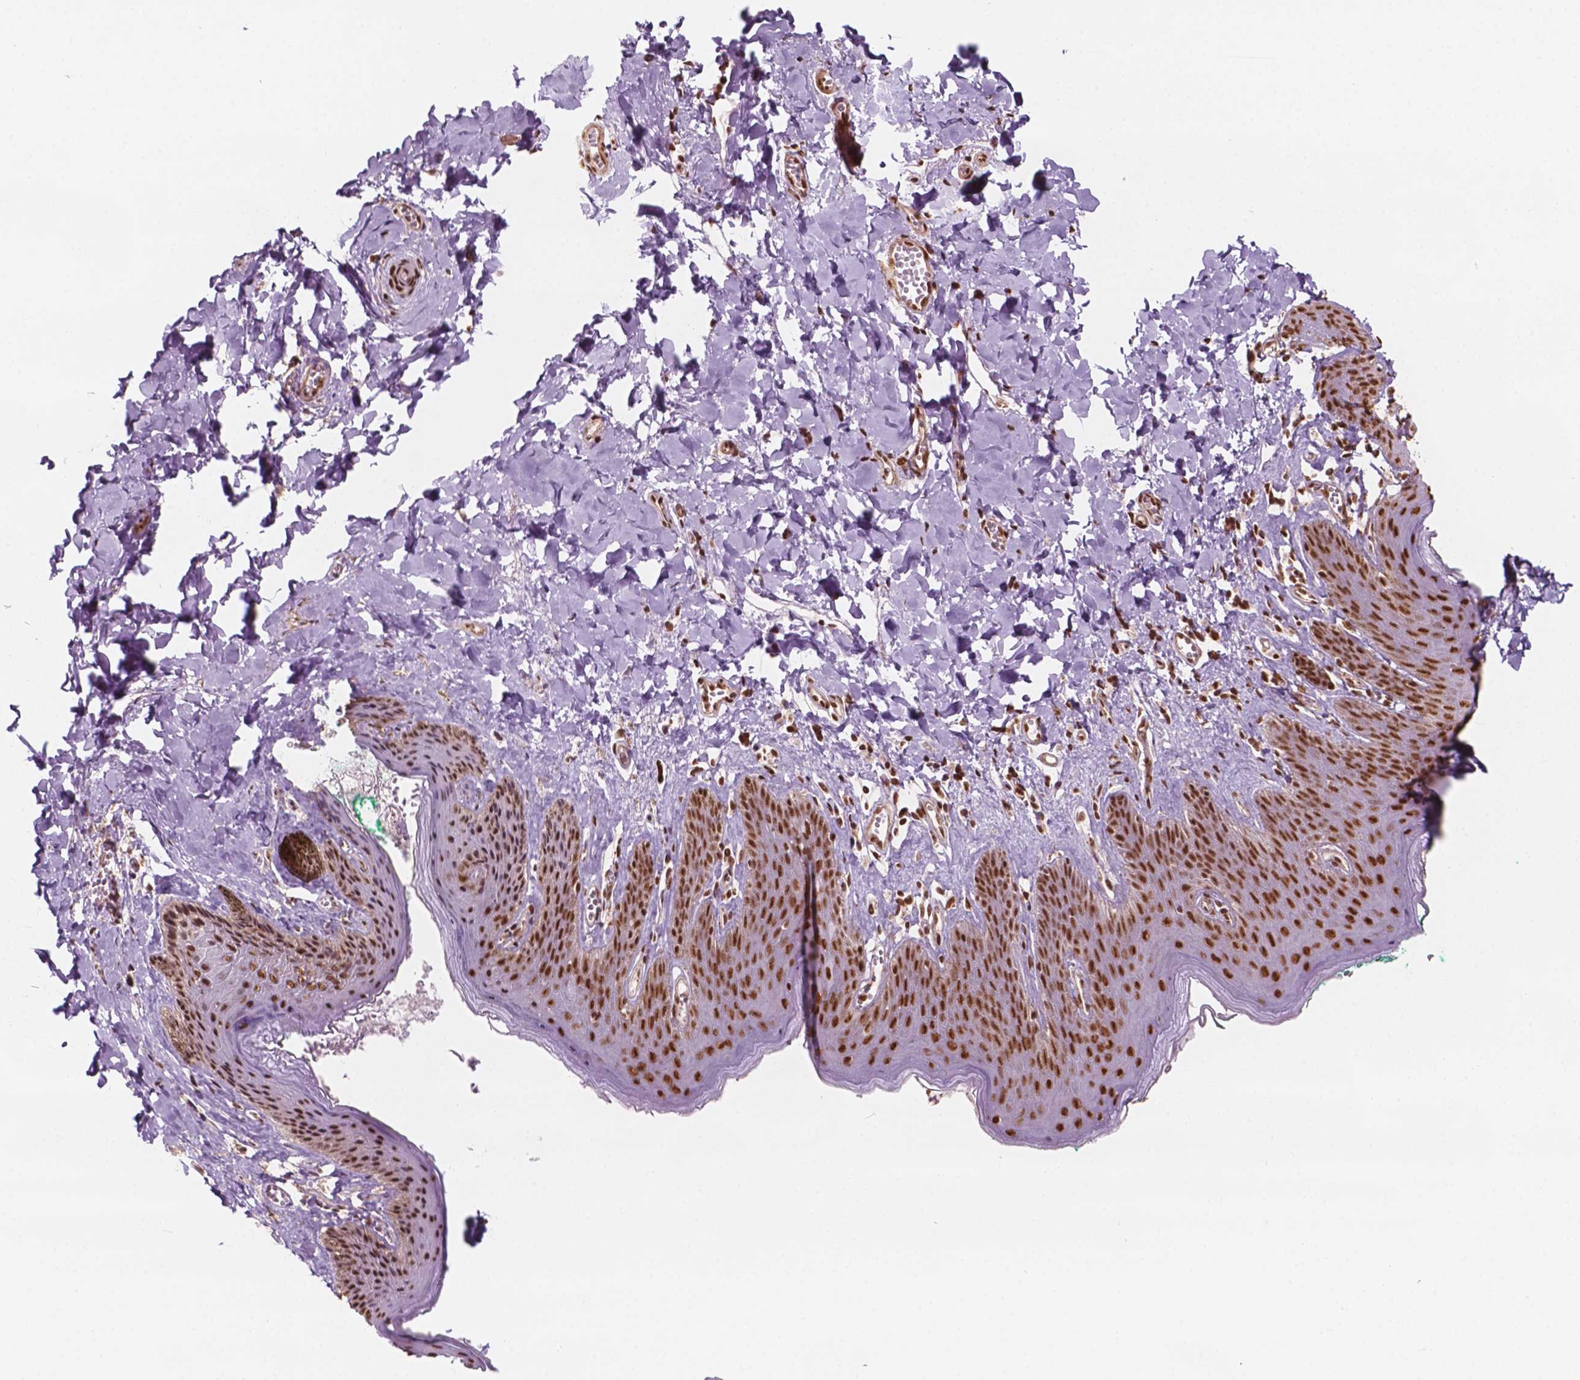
{"staining": {"intensity": "strong", "quantity": ">75%", "location": "nuclear"}, "tissue": "skin", "cell_type": "Epidermal cells", "image_type": "normal", "snomed": [{"axis": "morphology", "description": "Normal tissue, NOS"}, {"axis": "topography", "description": "Vulva"}, {"axis": "topography", "description": "Peripheral nerve tissue"}], "caption": "A high-resolution histopathology image shows IHC staining of unremarkable skin, which shows strong nuclear positivity in approximately >75% of epidermal cells.", "gene": "GTF3C5", "patient": {"sex": "female", "age": 66}}